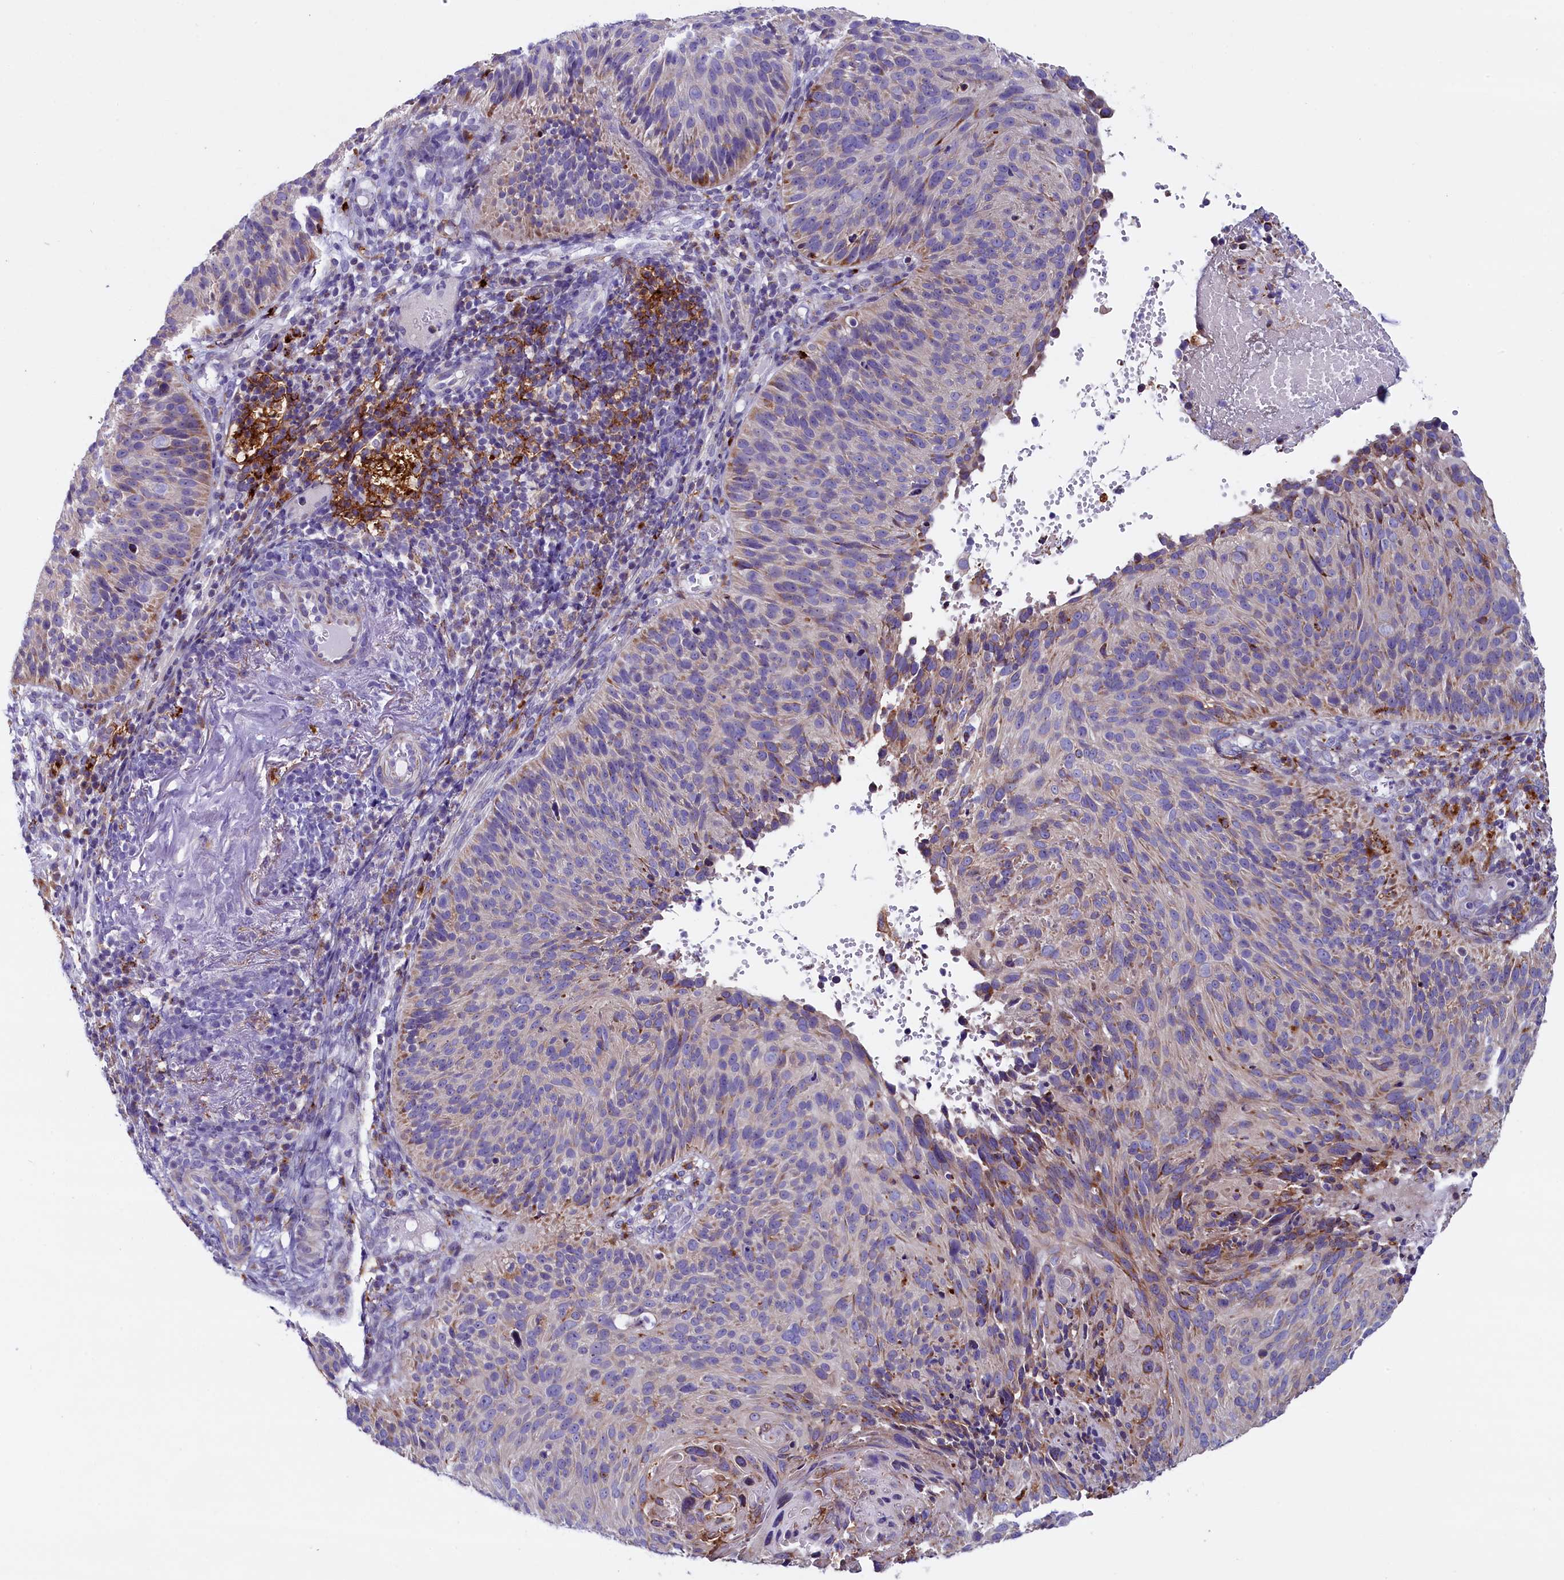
{"staining": {"intensity": "weak", "quantity": "<25%", "location": "cytoplasmic/membranous"}, "tissue": "cervical cancer", "cell_type": "Tumor cells", "image_type": "cancer", "snomed": [{"axis": "morphology", "description": "Squamous cell carcinoma, NOS"}, {"axis": "topography", "description": "Cervix"}], "caption": "This micrograph is of cervical cancer (squamous cell carcinoma) stained with immunohistochemistry (IHC) to label a protein in brown with the nuclei are counter-stained blue. There is no positivity in tumor cells.", "gene": "IL20RA", "patient": {"sex": "female", "age": 74}}